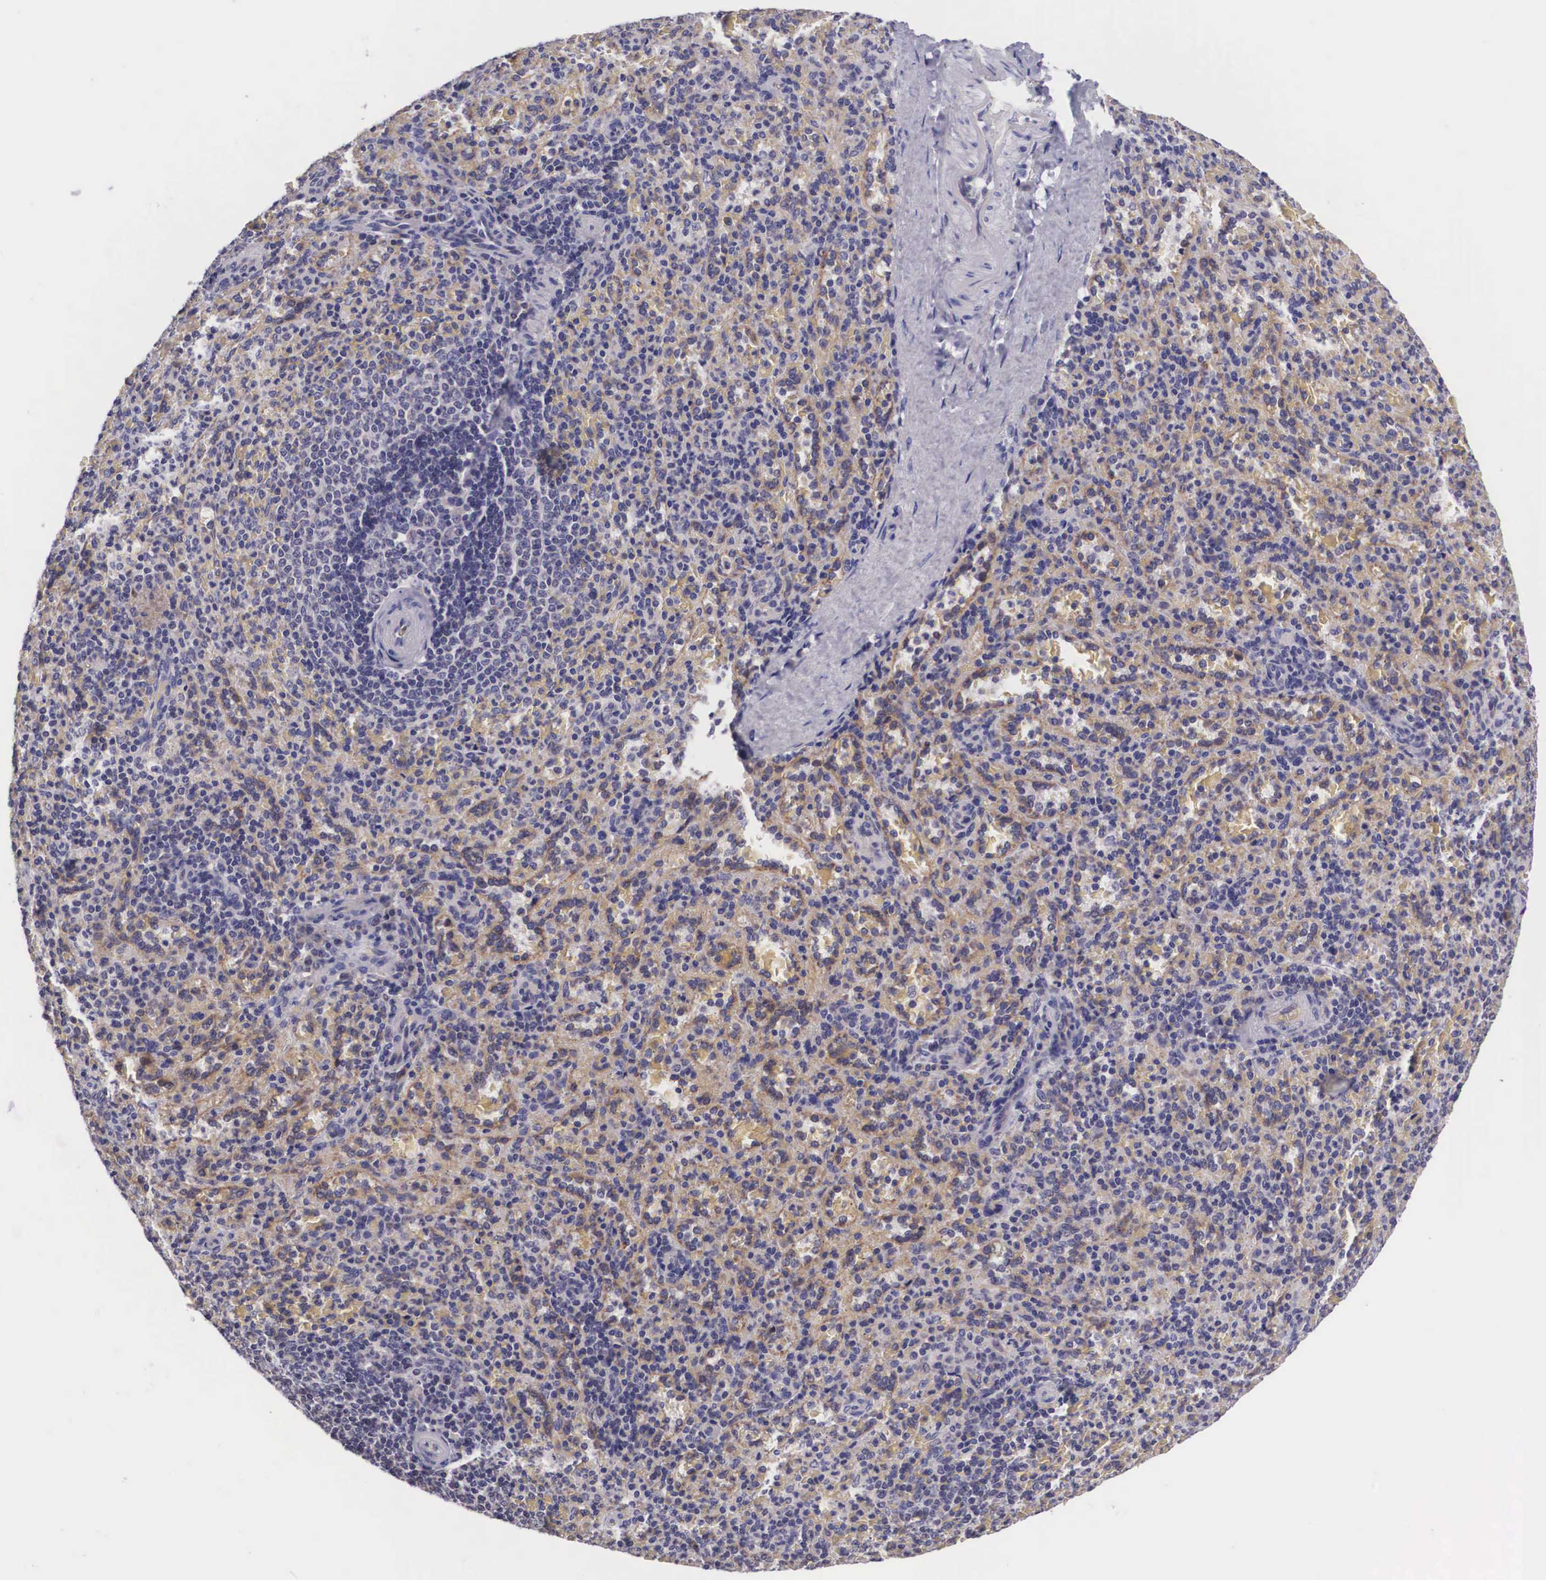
{"staining": {"intensity": "negative", "quantity": "none", "location": "none"}, "tissue": "spleen", "cell_type": "Cells in red pulp", "image_type": "normal", "snomed": [{"axis": "morphology", "description": "Normal tissue, NOS"}, {"axis": "topography", "description": "Spleen"}], "caption": "IHC photomicrograph of normal human spleen stained for a protein (brown), which displays no positivity in cells in red pulp. Nuclei are stained in blue.", "gene": "ARG2", "patient": {"sex": "female", "age": 21}}